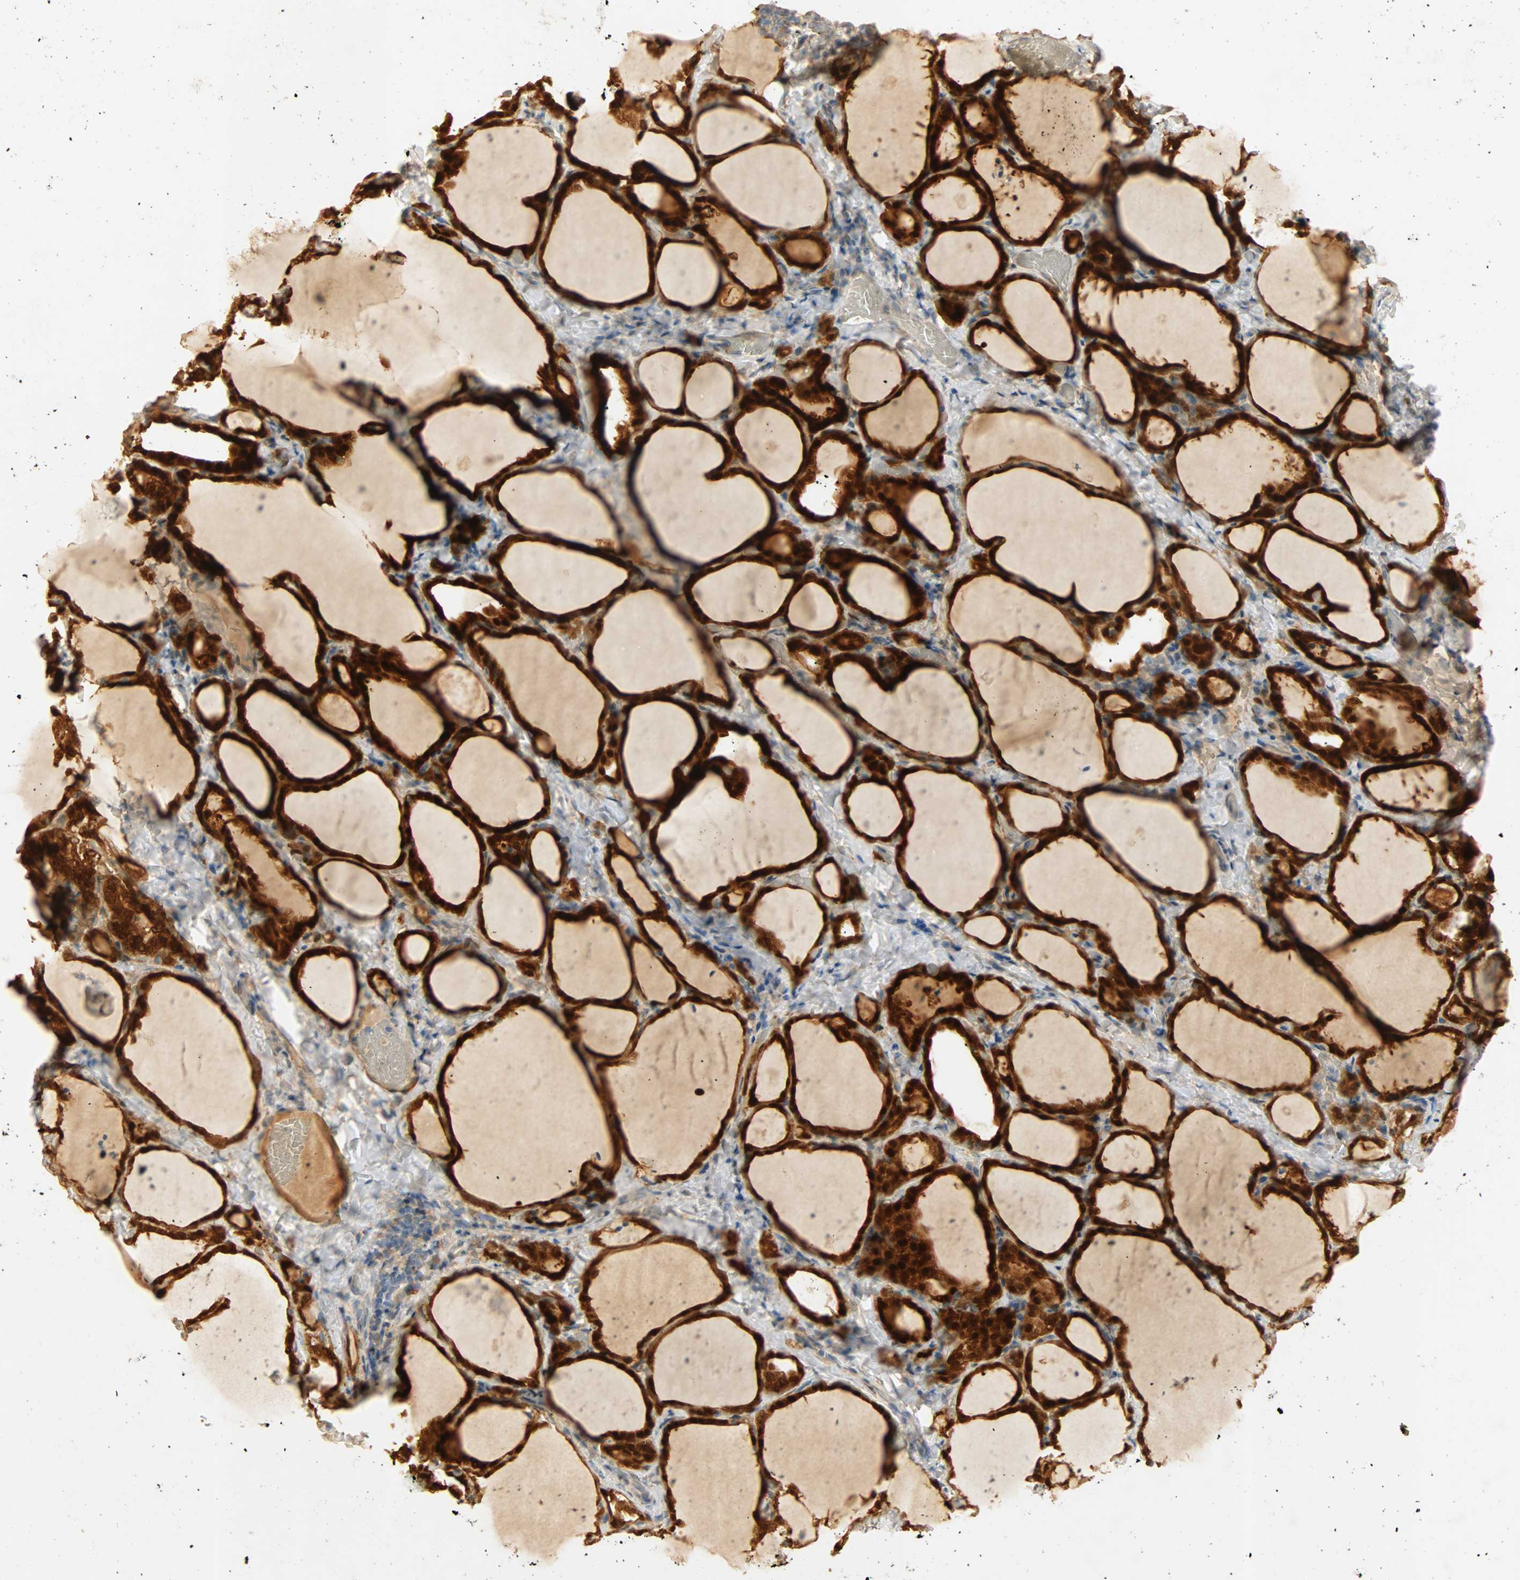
{"staining": {"intensity": "strong", "quantity": ">75%", "location": "cytoplasmic/membranous,nuclear"}, "tissue": "thyroid gland", "cell_type": "Glandular cells", "image_type": "normal", "snomed": [{"axis": "morphology", "description": "Normal tissue, NOS"}, {"axis": "morphology", "description": "Papillary adenocarcinoma, NOS"}, {"axis": "topography", "description": "Thyroid gland"}], "caption": "IHC micrograph of normal human thyroid gland stained for a protein (brown), which displays high levels of strong cytoplasmic/membranous,nuclear positivity in about >75% of glandular cells.", "gene": "SELENBP1", "patient": {"sex": "female", "age": 30}}